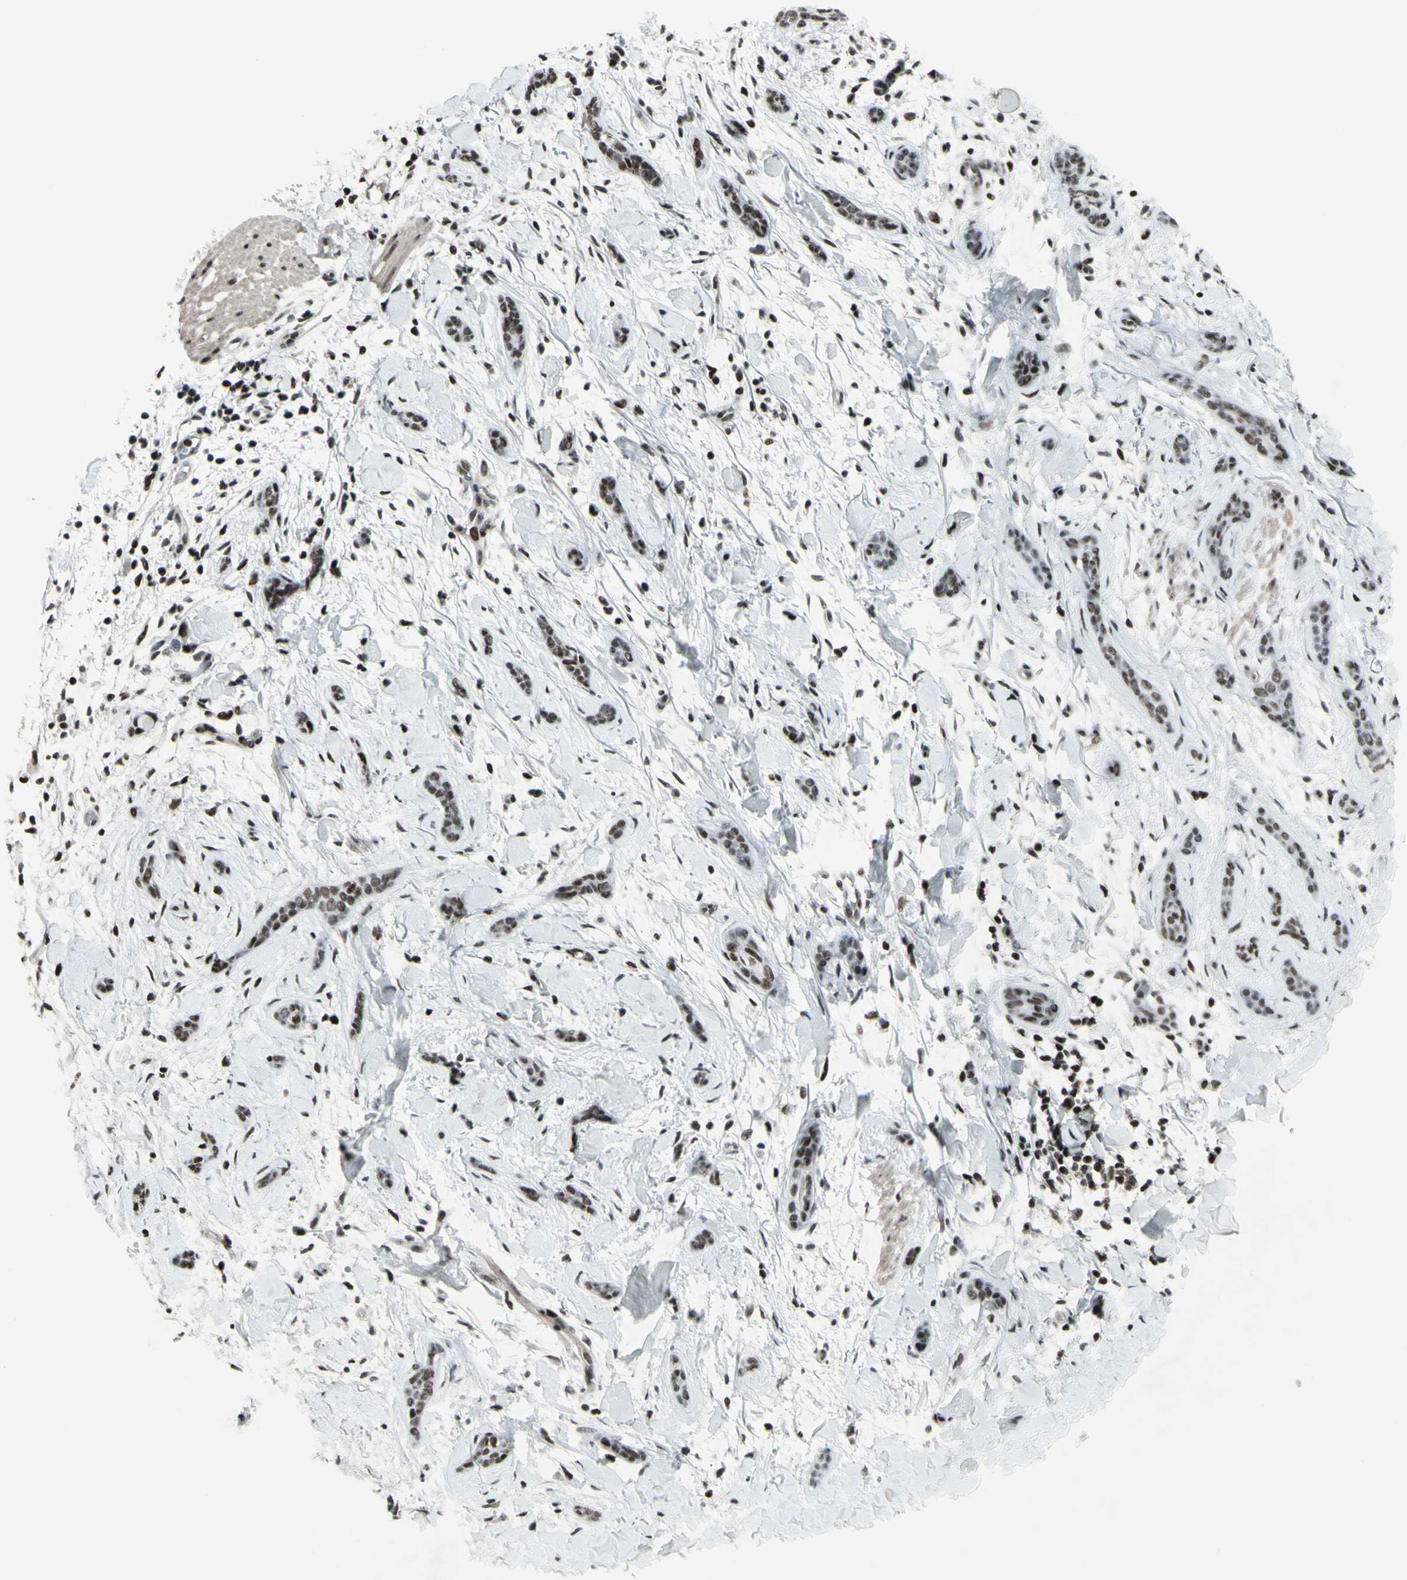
{"staining": {"intensity": "moderate", "quantity": "25%-75%", "location": "nuclear"}, "tissue": "skin cancer", "cell_type": "Tumor cells", "image_type": "cancer", "snomed": [{"axis": "morphology", "description": "Basal cell carcinoma"}, {"axis": "morphology", "description": "Adnexal tumor, benign"}, {"axis": "topography", "description": "Skin"}], "caption": "Protein expression analysis of human basal cell carcinoma (skin) reveals moderate nuclear staining in about 25%-75% of tumor cells. The staining was performed using DAB (3,3'-diaminobenzidine), with brown indicating positive protein expression. Nuclei are stained blue with hematoxylin.", "gene": "SUPT6H", "patient": {"sex": "female", "age": 42}}